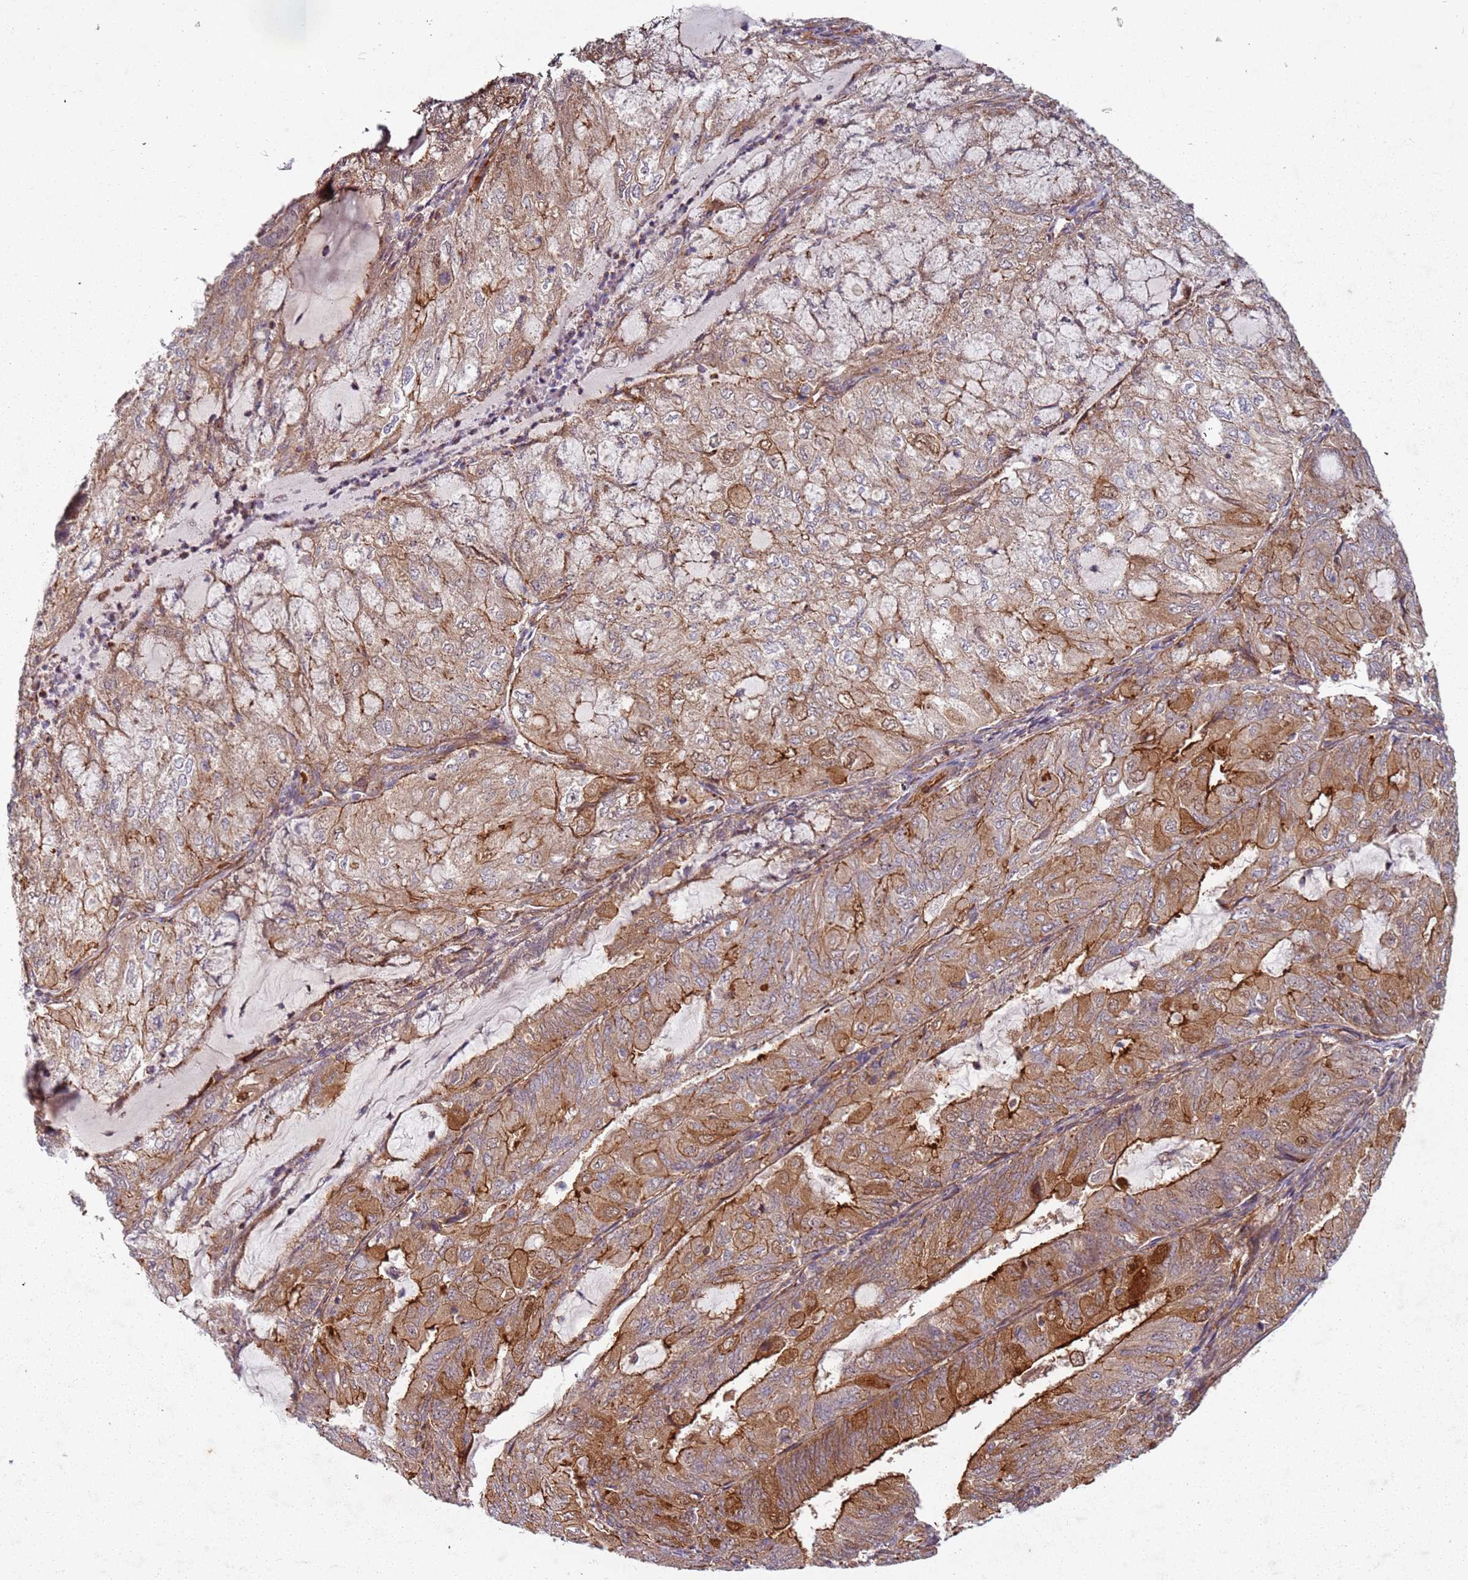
{"staining": {"intensity": "moderate", "quantity": ">75%", "location": "cytoplasmic/membranous"}, "tissue": "endometrial cancer", "cell_type": "Tumor cells", "image_type": "cancer", "snomed": [{"axis": "morphology", "description": "Adenocarcinoma, NOS"}, {"axis": "topography", "description": "Endometrium"}], "caption": "Immunohistochemistry (DAB (3,3'-diaminobenzidine)) staining of human endometrial adenocarcinoma demonstrates moderate cytoplasmic/membranous protein staining in about >75% of tumor cells.", "gene": "C2CD4B", "patient": {"sex": "female", "age": 81}}